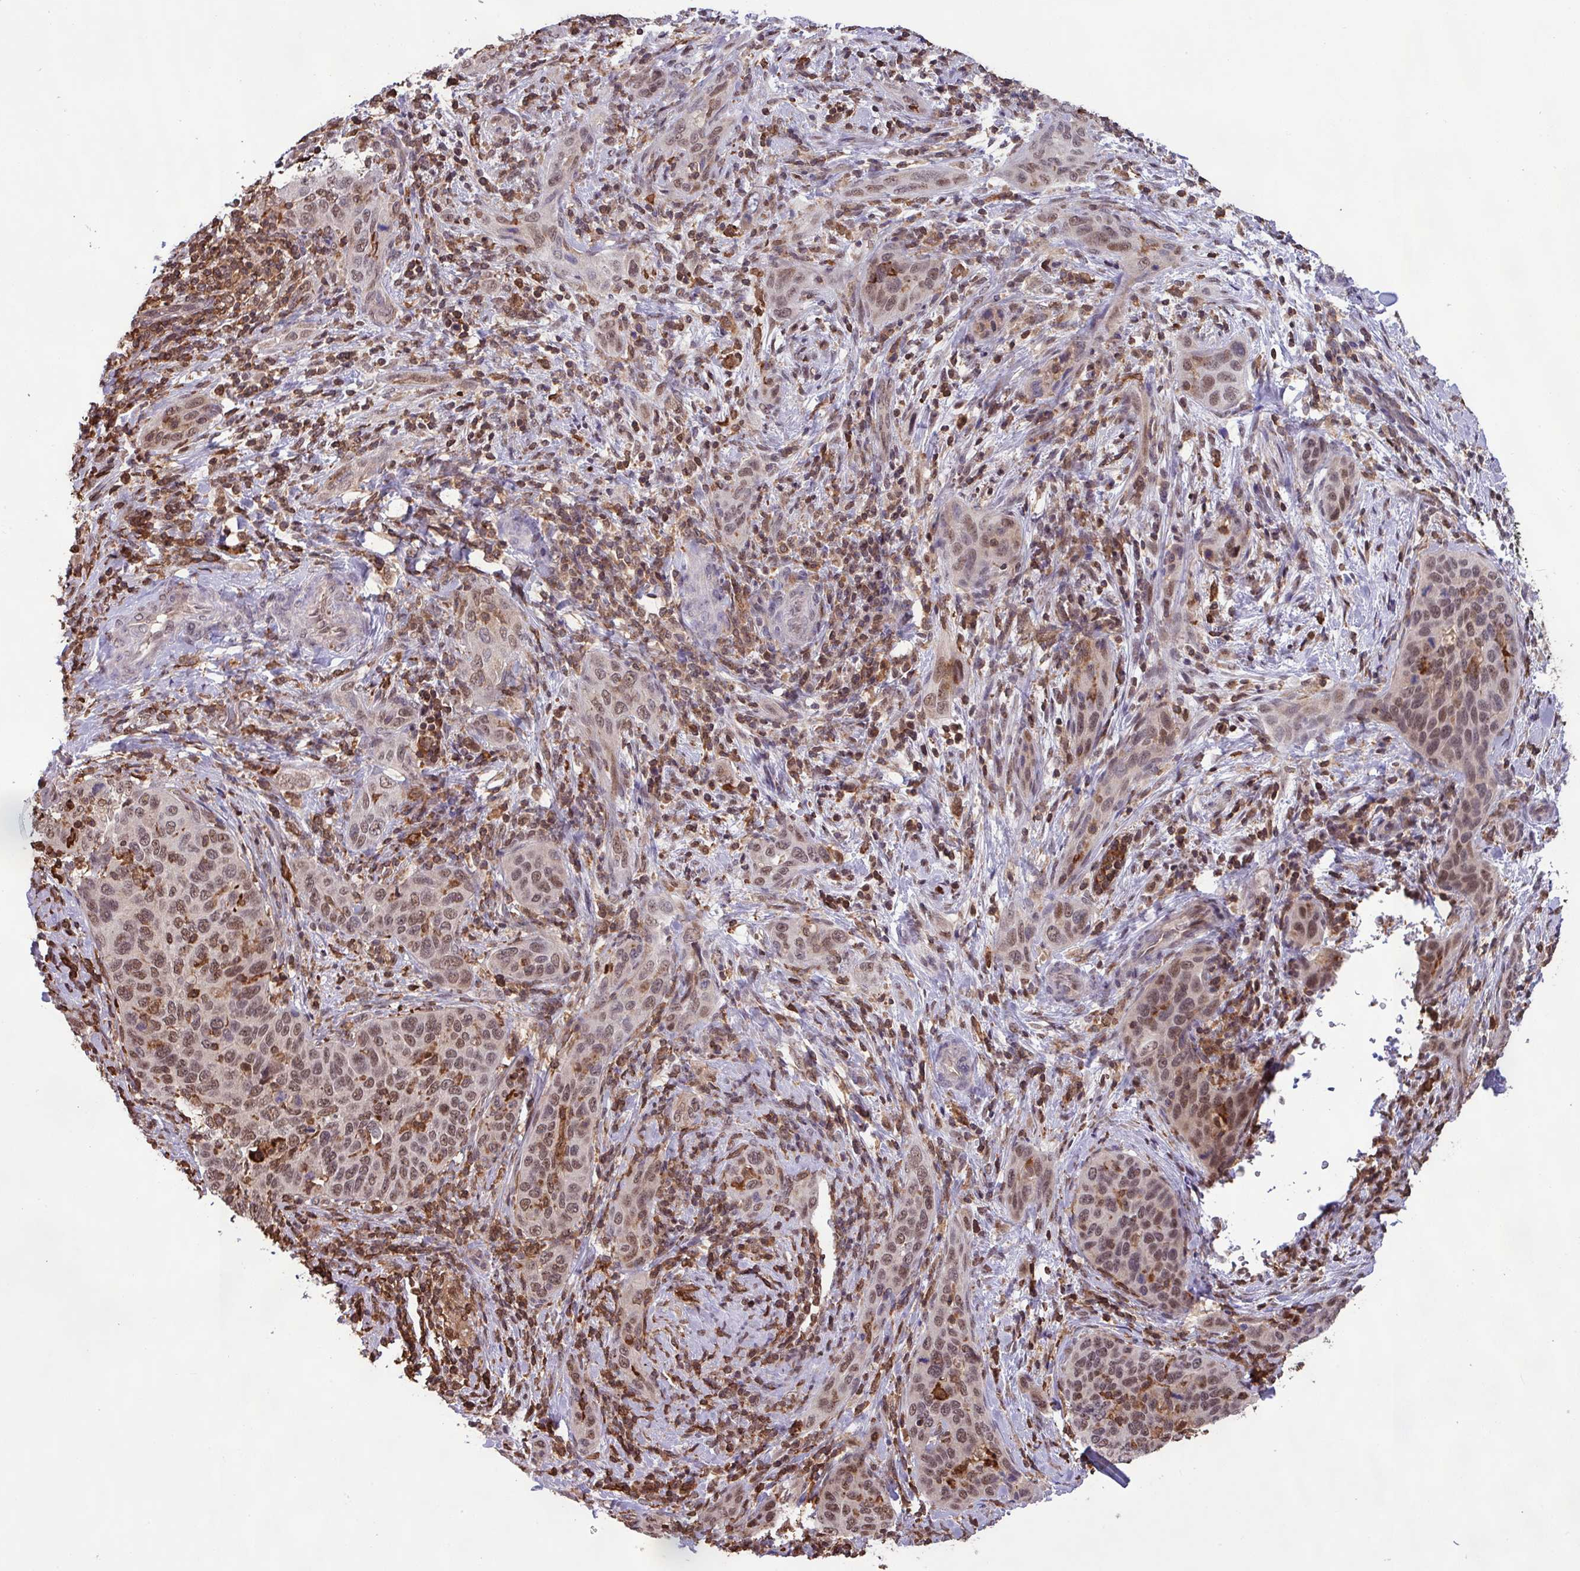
{"staining": {"intensity": "moderate", "quantity": ">75%", "location": "nuclear"}, "tissue": "cervical cancer", "cell_type": "Tumor cells", "image_type": "cancer", "snomed": [{"axis": "morphology", "description": "Squamous cell carcinoma, NOS"}, {"axis": "topography", "description": "Cervix"}], "caption": "IHC photomicrograph of human cervical cancer (squamous cell carcinoma) stained for a protein (brown), which exhibits medium levels of moderate nuclear expression in about >75% of tumor cells.", "gene": "GON7", "patient": {"sex": "female", "age": 60}}